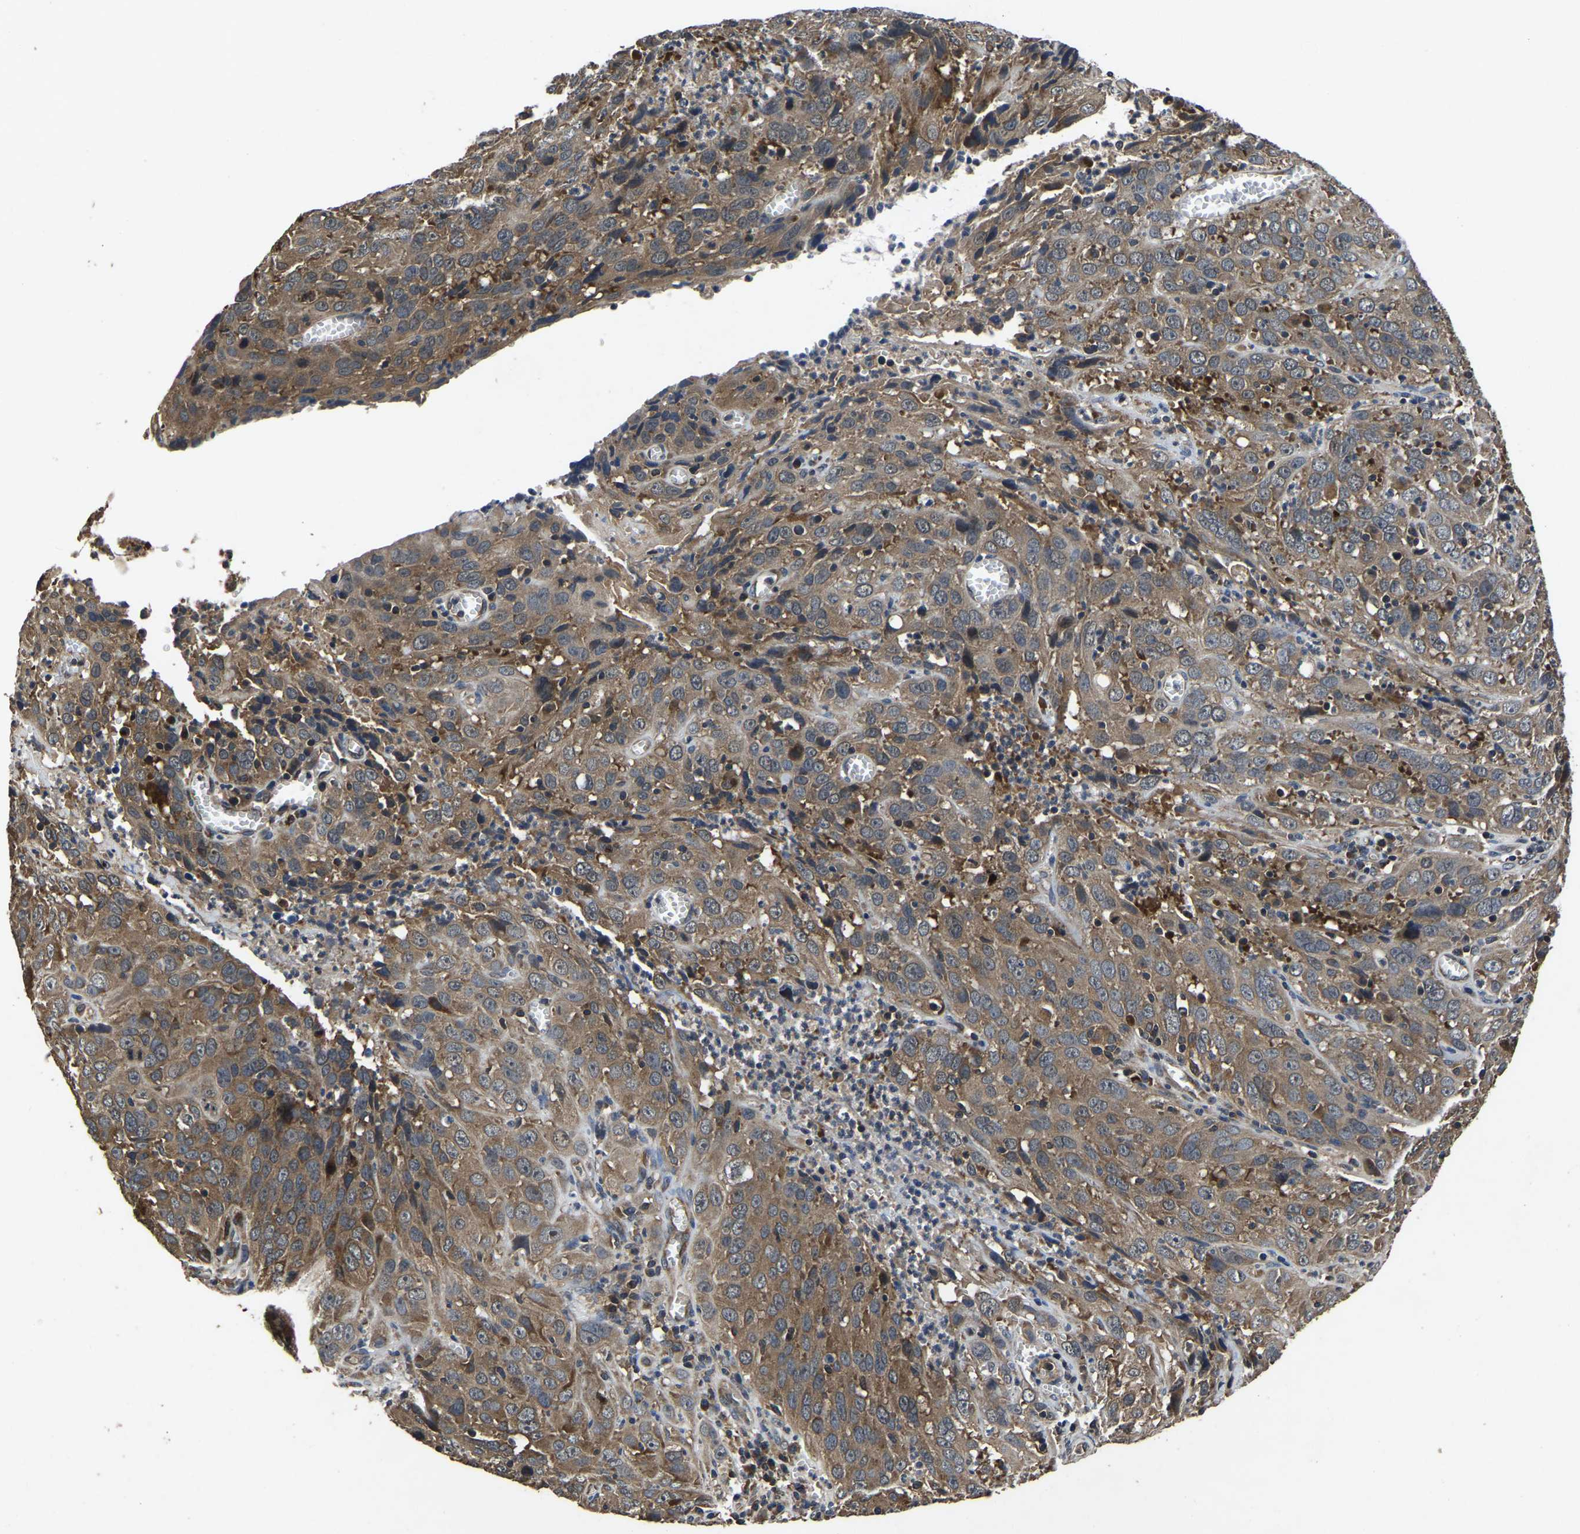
{"staining": {"intensity": "moderate", "quantity": ">75%", "location": "cytoplasmic/membranous"}, "tissue": "cervical cancer", "cell_type": "Tumor cells", "image_type": "cancer", "snomed": [{"axis": "morphology", "description": "Squamous cell carcinoma, NOS"}, {"axis": "topography", "description": "Cervix"}], "caption": "IHC photomicrograph of human cervical cancer (squamous cell carcinoma) stained for a protein (brown), which displays medium levels of moderate cytoplasmic/membranous staining in about >75% of tumor cells.", "gene": "CRYZL1", "patient": {"sex": "female", "age": 32}}